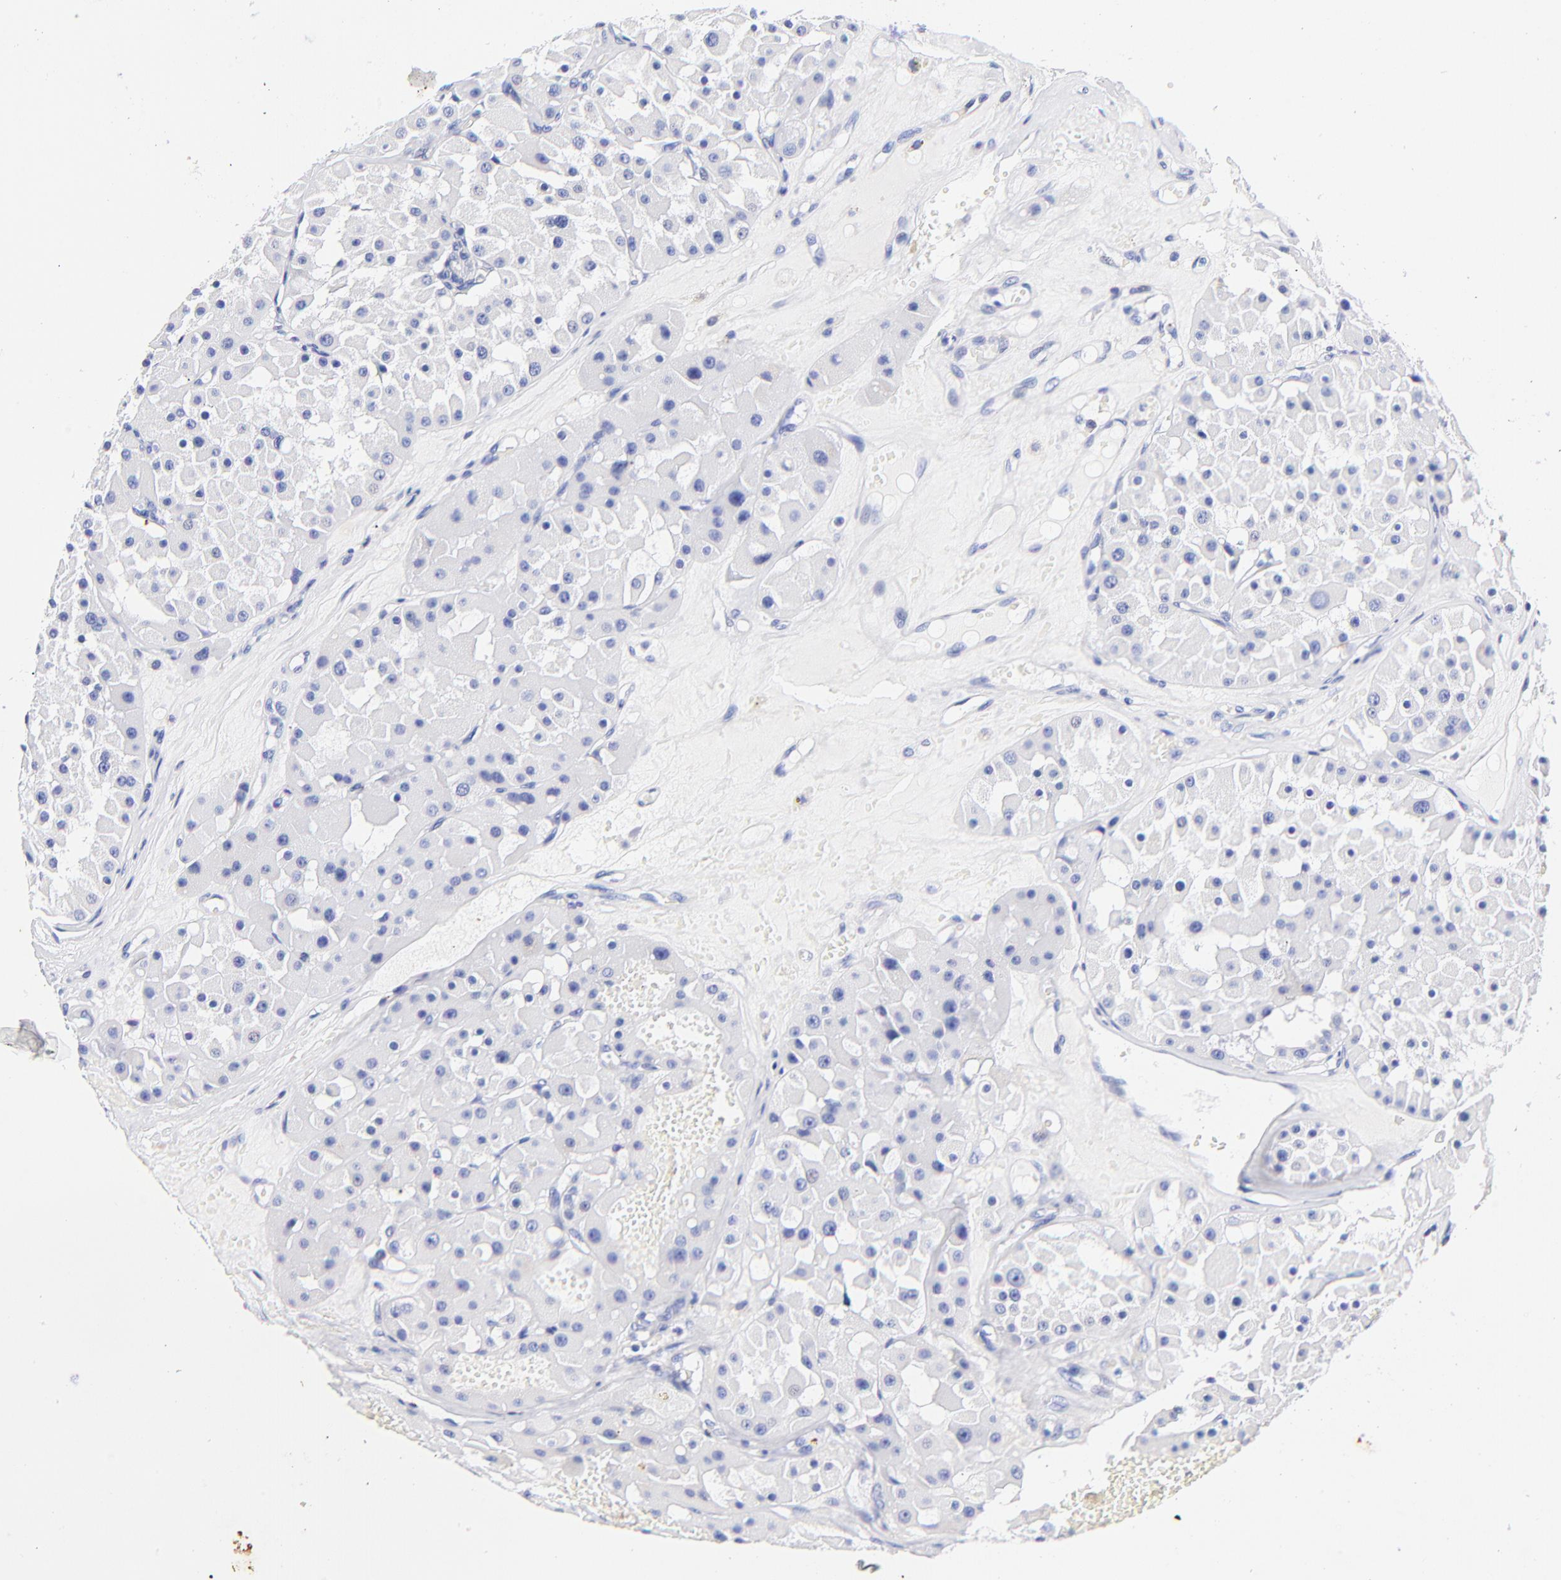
{"staining": {"intensity": "negative", "quantity": "none", "location": "none"}, "tissue": "renal cancer", "cell_type": "Tumor cells", "image_type": "cancer", "snomed": [{"axis": "morphology", "description": "Adenocarcinoma, uncertain malignant potential"}, {"axis": "topography", "description": "Kidney"}], "caption": "This is an IHC photomicrograph of human renal adenocarcinoma,  uncertain malignant potential. There is no positivity in tumor cells.", "gene": "HORMAD2", "patient": {"sex": "male", "age": 63}}